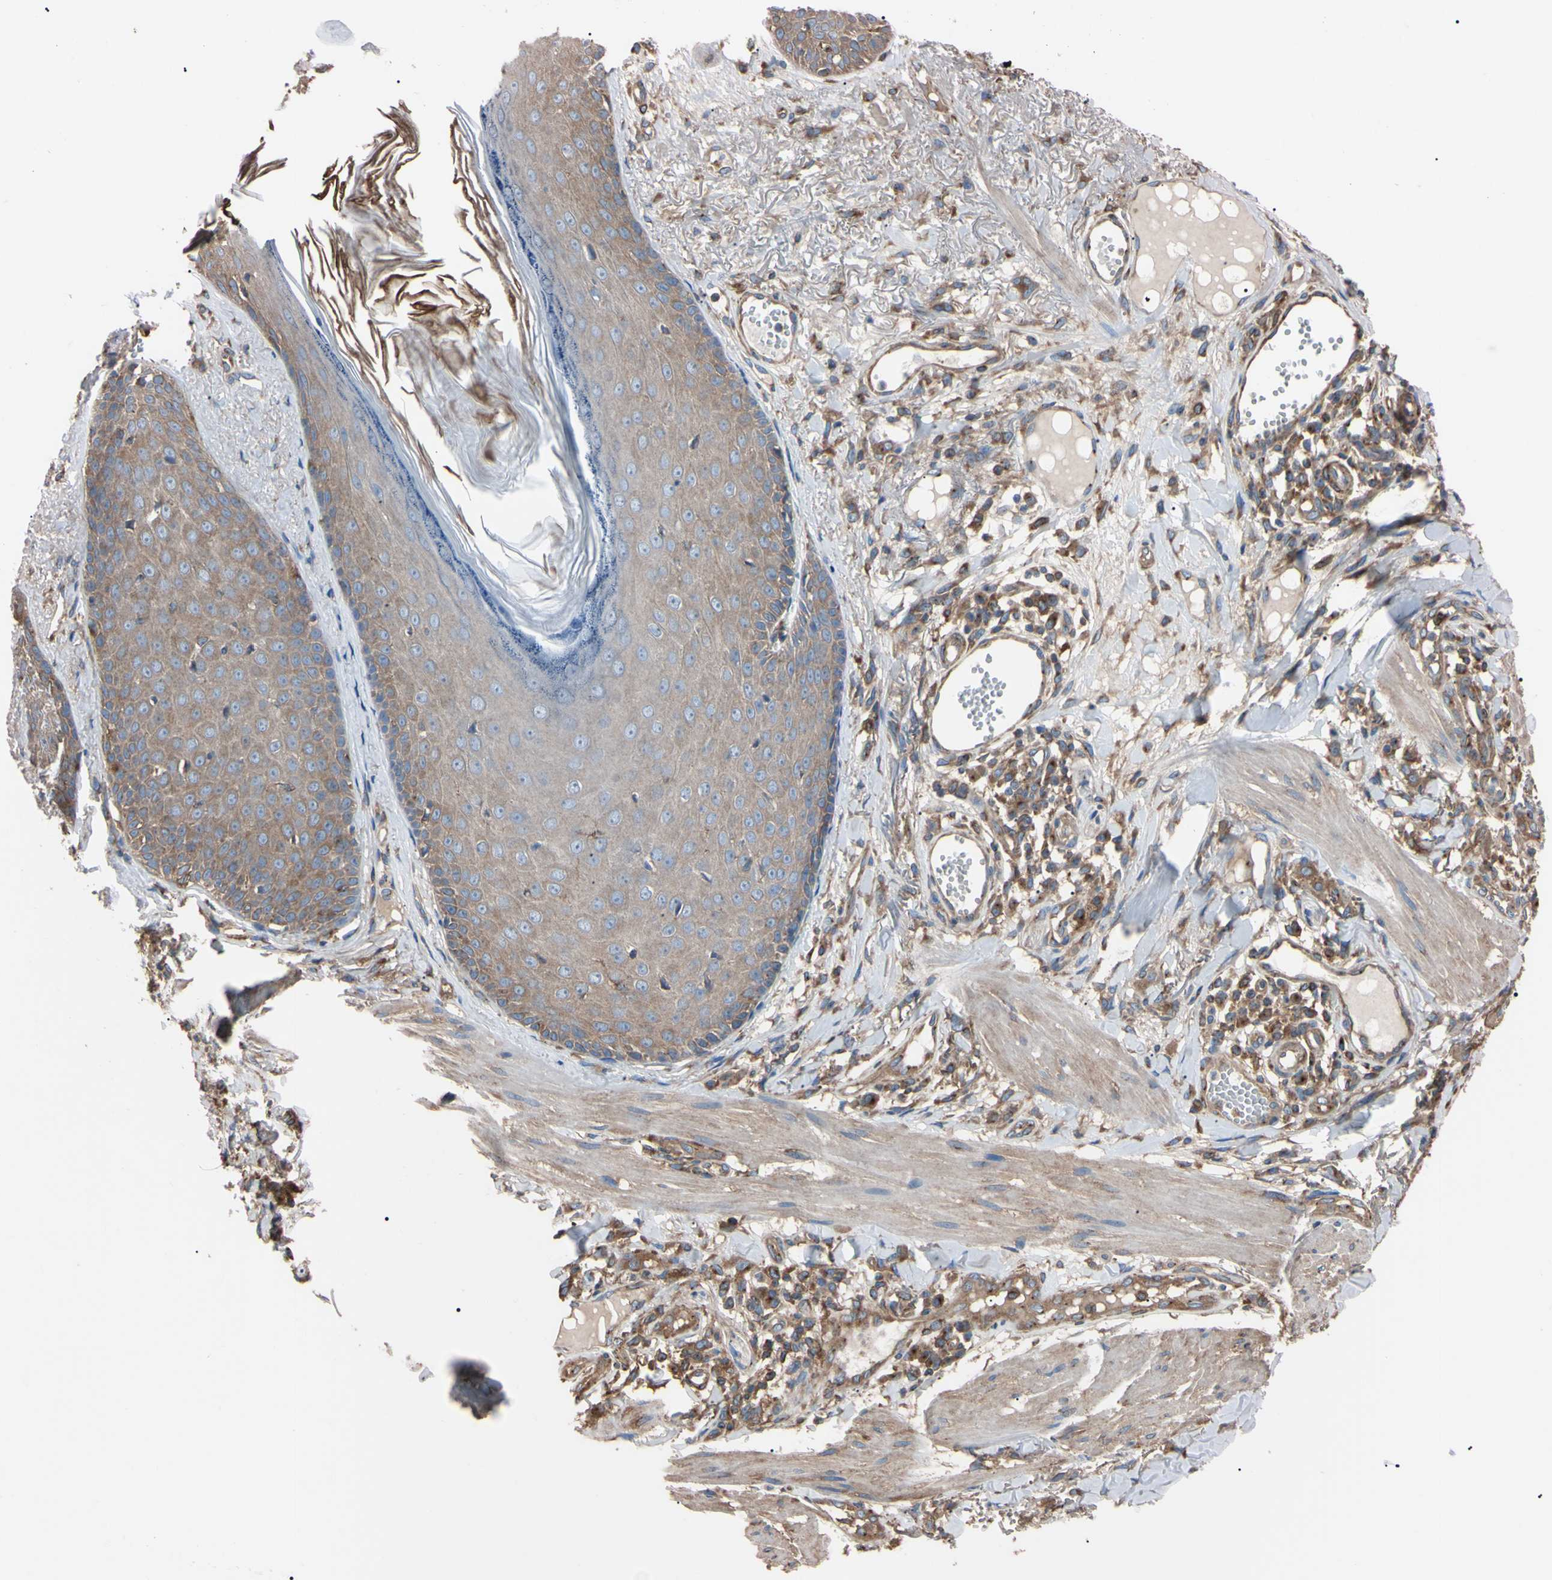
{"staining": {"intensity": "moderate", "quantity": ">75%", "location": "cytoplasmic/membranous"}, "tissue": "skin cancer", "cell_type": "Tumor cells", "image_type": "cancer", "snomed": [{"axis": "morphology", "description": "Normal tissue, NOS"}, {"axis": "morphology", "description": "Basal cell carcinoma"}, {"axis": "topography", "description": "Skin"}], "caption": "Moderate cytoplasmic/membranous protein expression is appreciated in approximately >75% of tumor cells in skin cancer.", "gene": "PRKACA", "patient": {"sex": "male", "age": 52}}